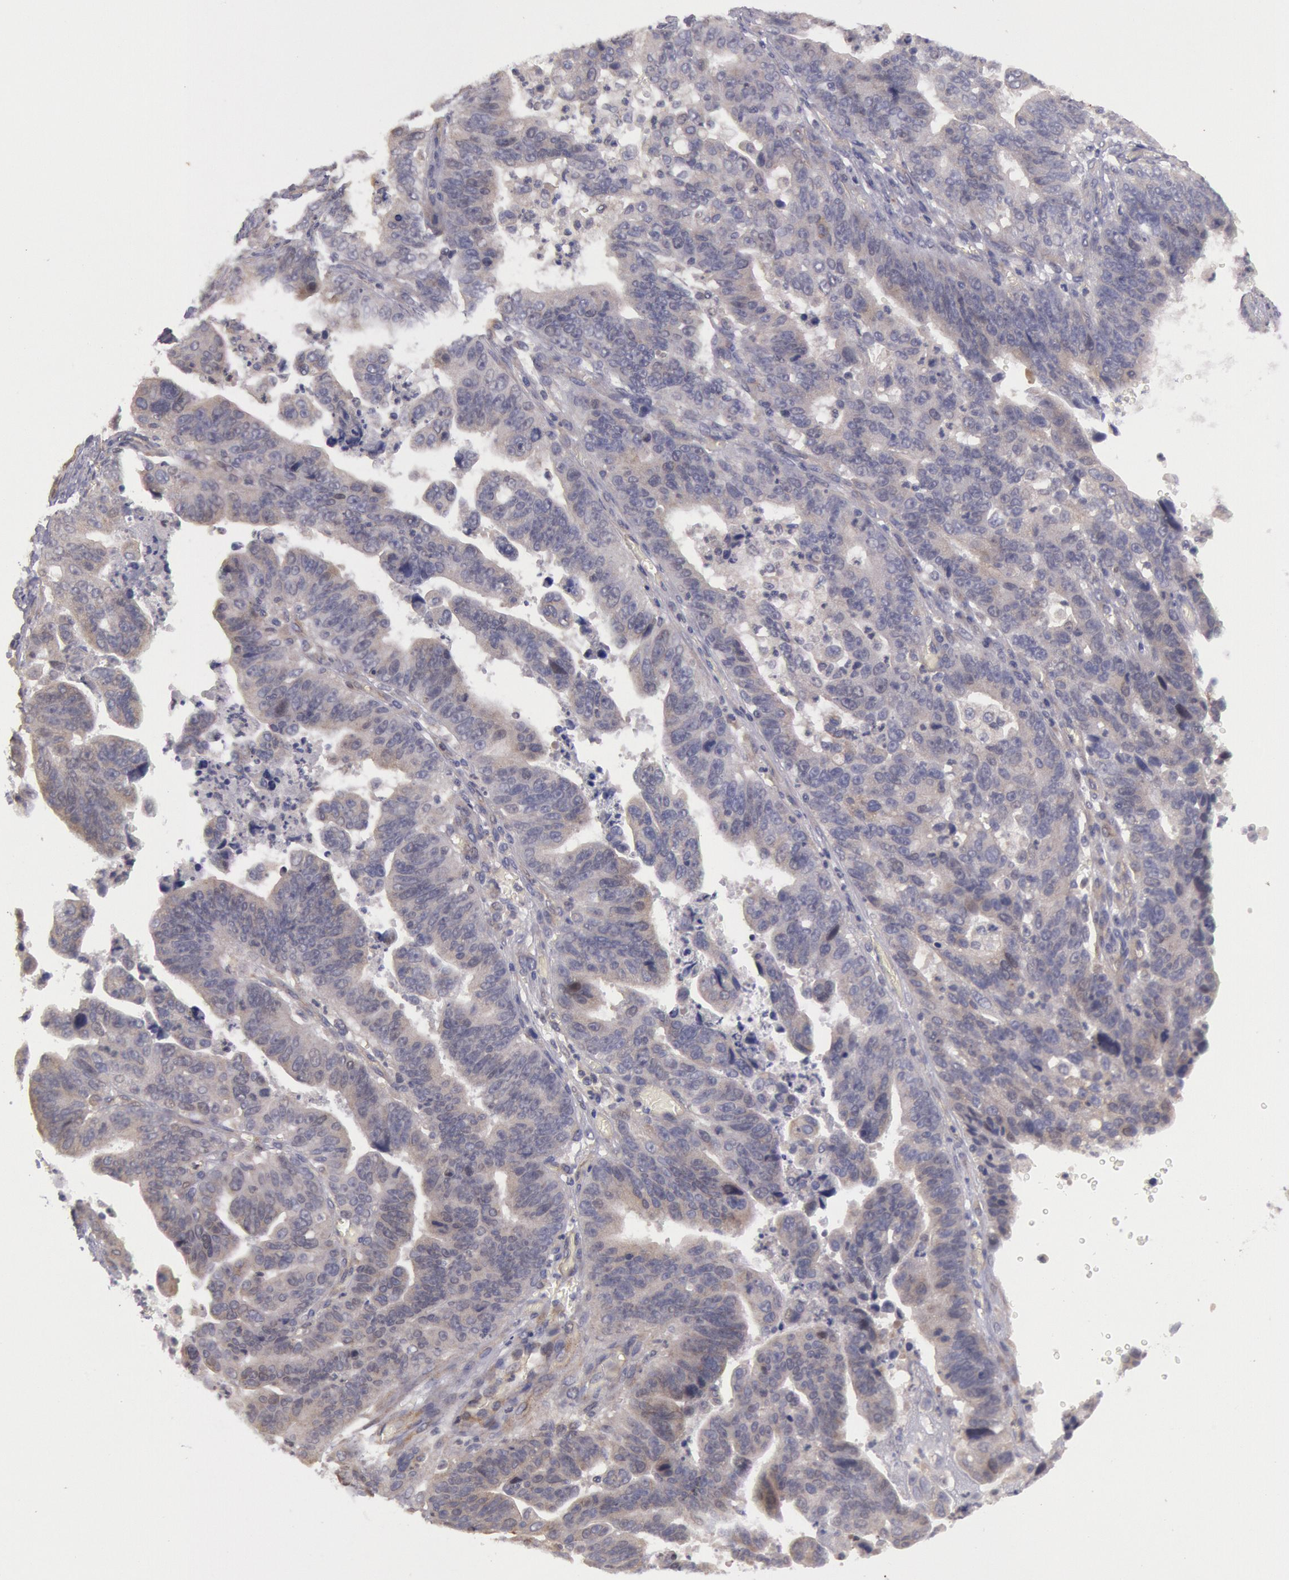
{"staining": {"intensity": "negative", "quantity": "none", "location": "none"}, "tissue": "stomach cancer", "cell_type": "Tumor cells", "image_type": "cancer", "snomed": [{"axis": "morphology", "description": "Adenocarcinoma, NOS"}, {"axis": "topography", "description": "Stomach, upper"}], "caption": "The IHC image has no significant staining in tumor cells of adenocarcinoma (stomach) tissue.", "gene": "AMOTL1", "patient": {"sex": "female", "age": 50}}